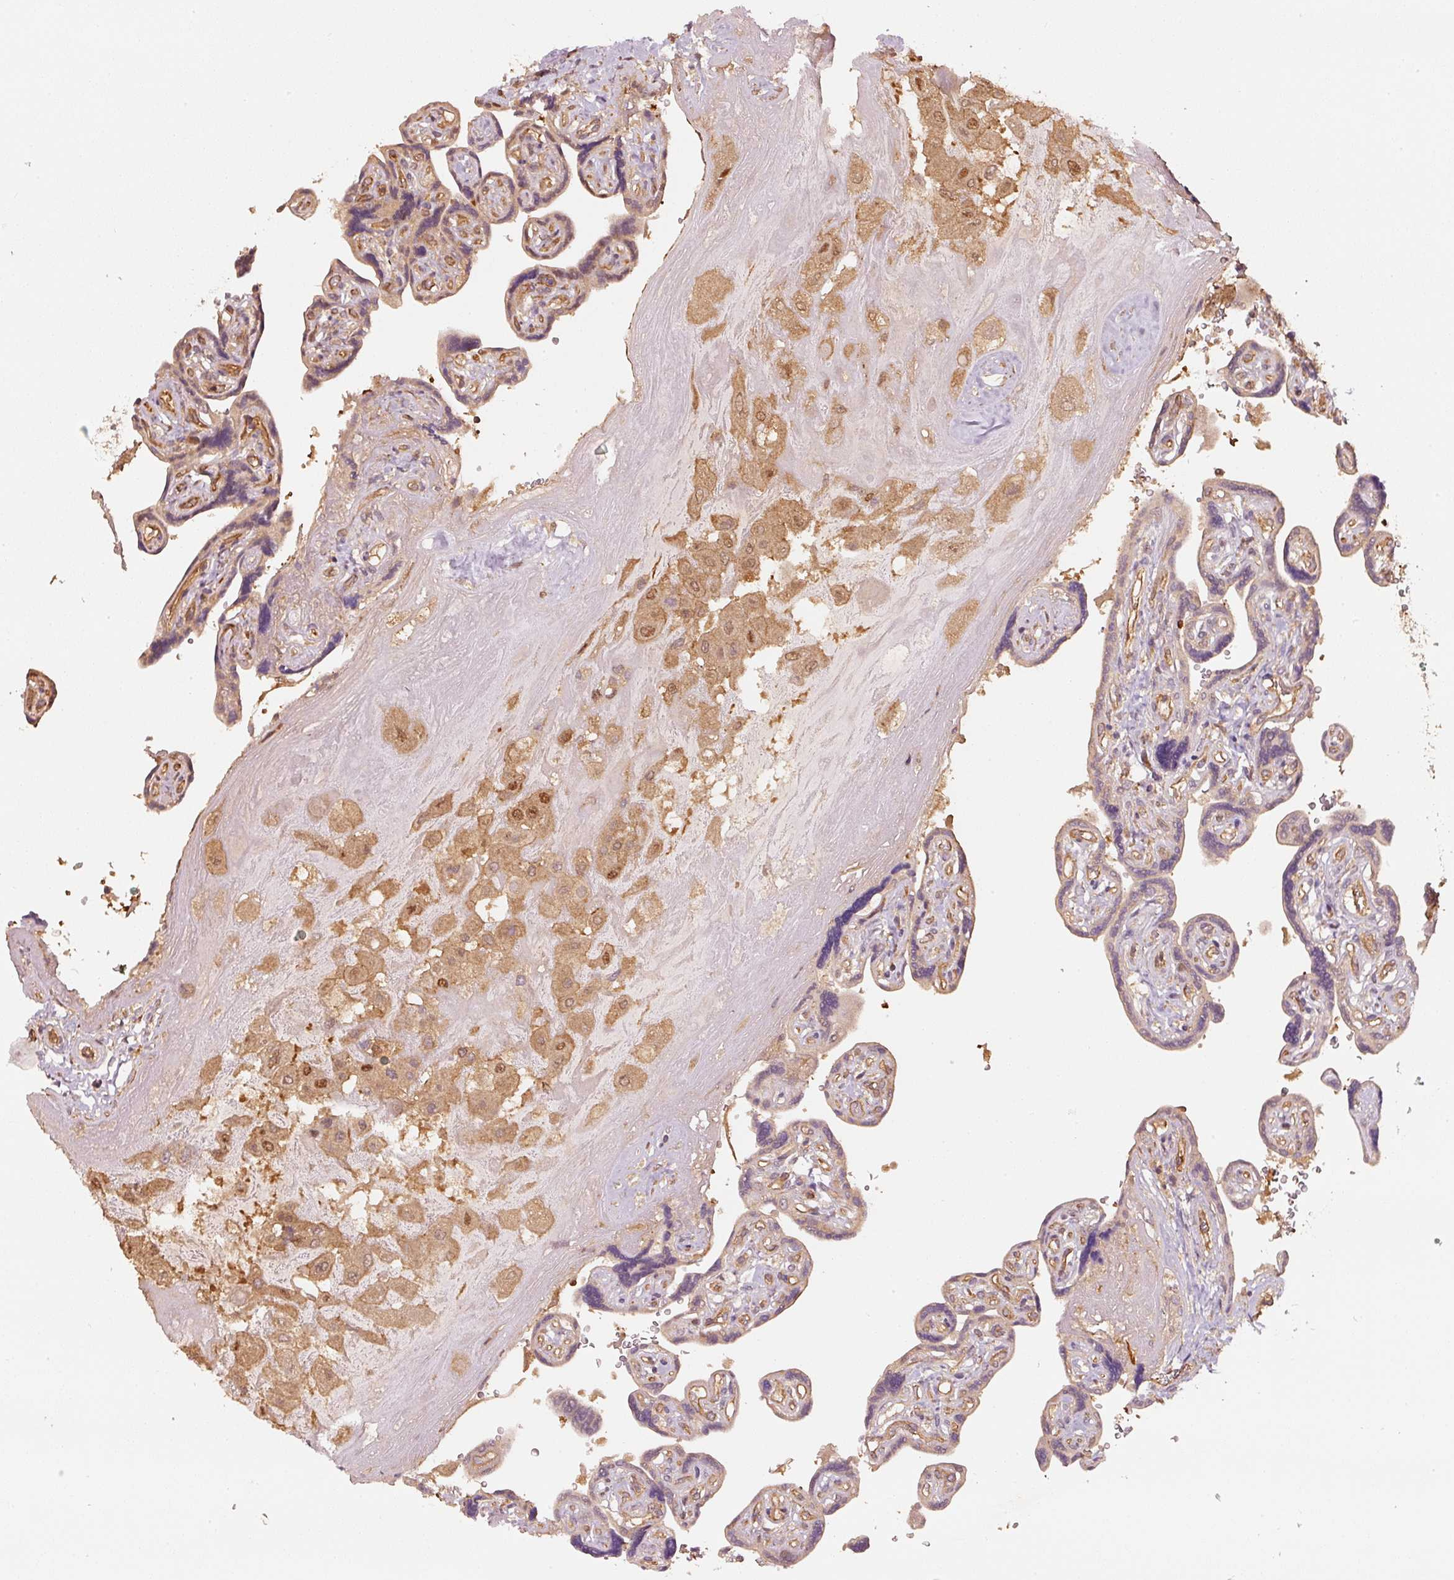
{"staining": {"intensity": "moderate", "quantity": ">75%", "location": "cytoplasmic/membranous,nuclear"}, "tissue": "placenta", "cell_type": "Decidual cells", "image_type": "normal", "snomed": [{"axis": "morphology", "description": "Normal tissue, NOS"}, {"axis": "topography", "description": "Placenta"}], "caption": "Immunohistochemistry micrograph of normal placenta: human placenta stained using IHC exhibits medium levels of moderate protein expression localized specifically in the cytoplasmic/membranous,nuclear of decidual cells, appearing as a cytoplasmic/membranous,nuclear brown color.", "gene": "STAU1", "patient": {"sex": "female", "age": 32}}